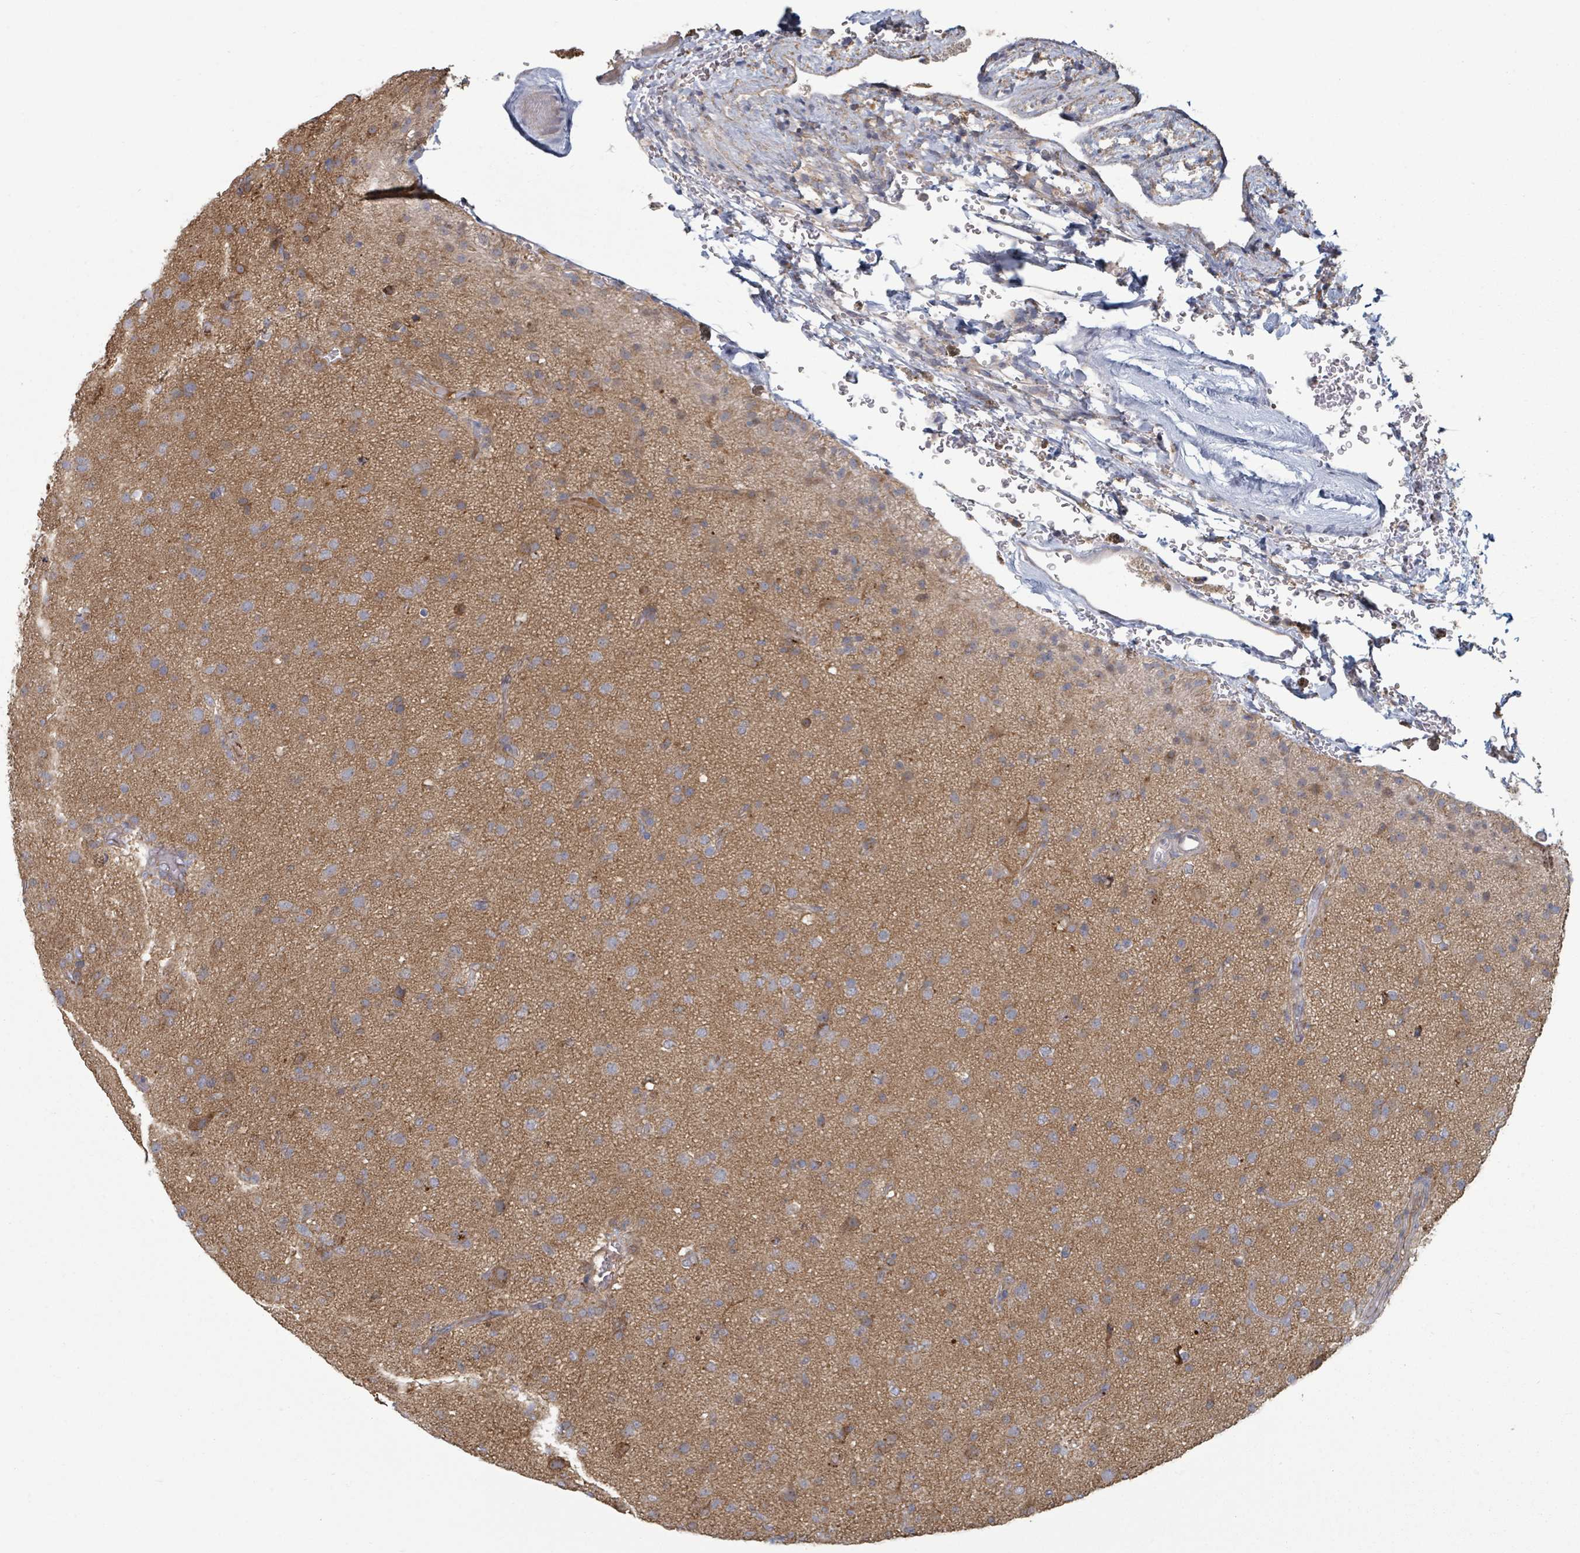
{"staining": {"intensity": "negative", "quantity": "none", "location": "none"}, "tissue": "glioma", "cell_type": "Tumor cells", "image_type": "cancer", "snomed": [{"axis": "morphology", "description": "Glioma, malignant, Low grade"}, {"axis": "topography", "description": "Brain"}], "caption": "The photomicrograph demonstrates no staining of tumor cells in malignant glioma (low-grade). The staining is performed using DAB brown chromogen with nuclei counter-stained in using hematoxylin.", "gene": "GABBR1", "patient": {"sex": "male", "age": 65}}